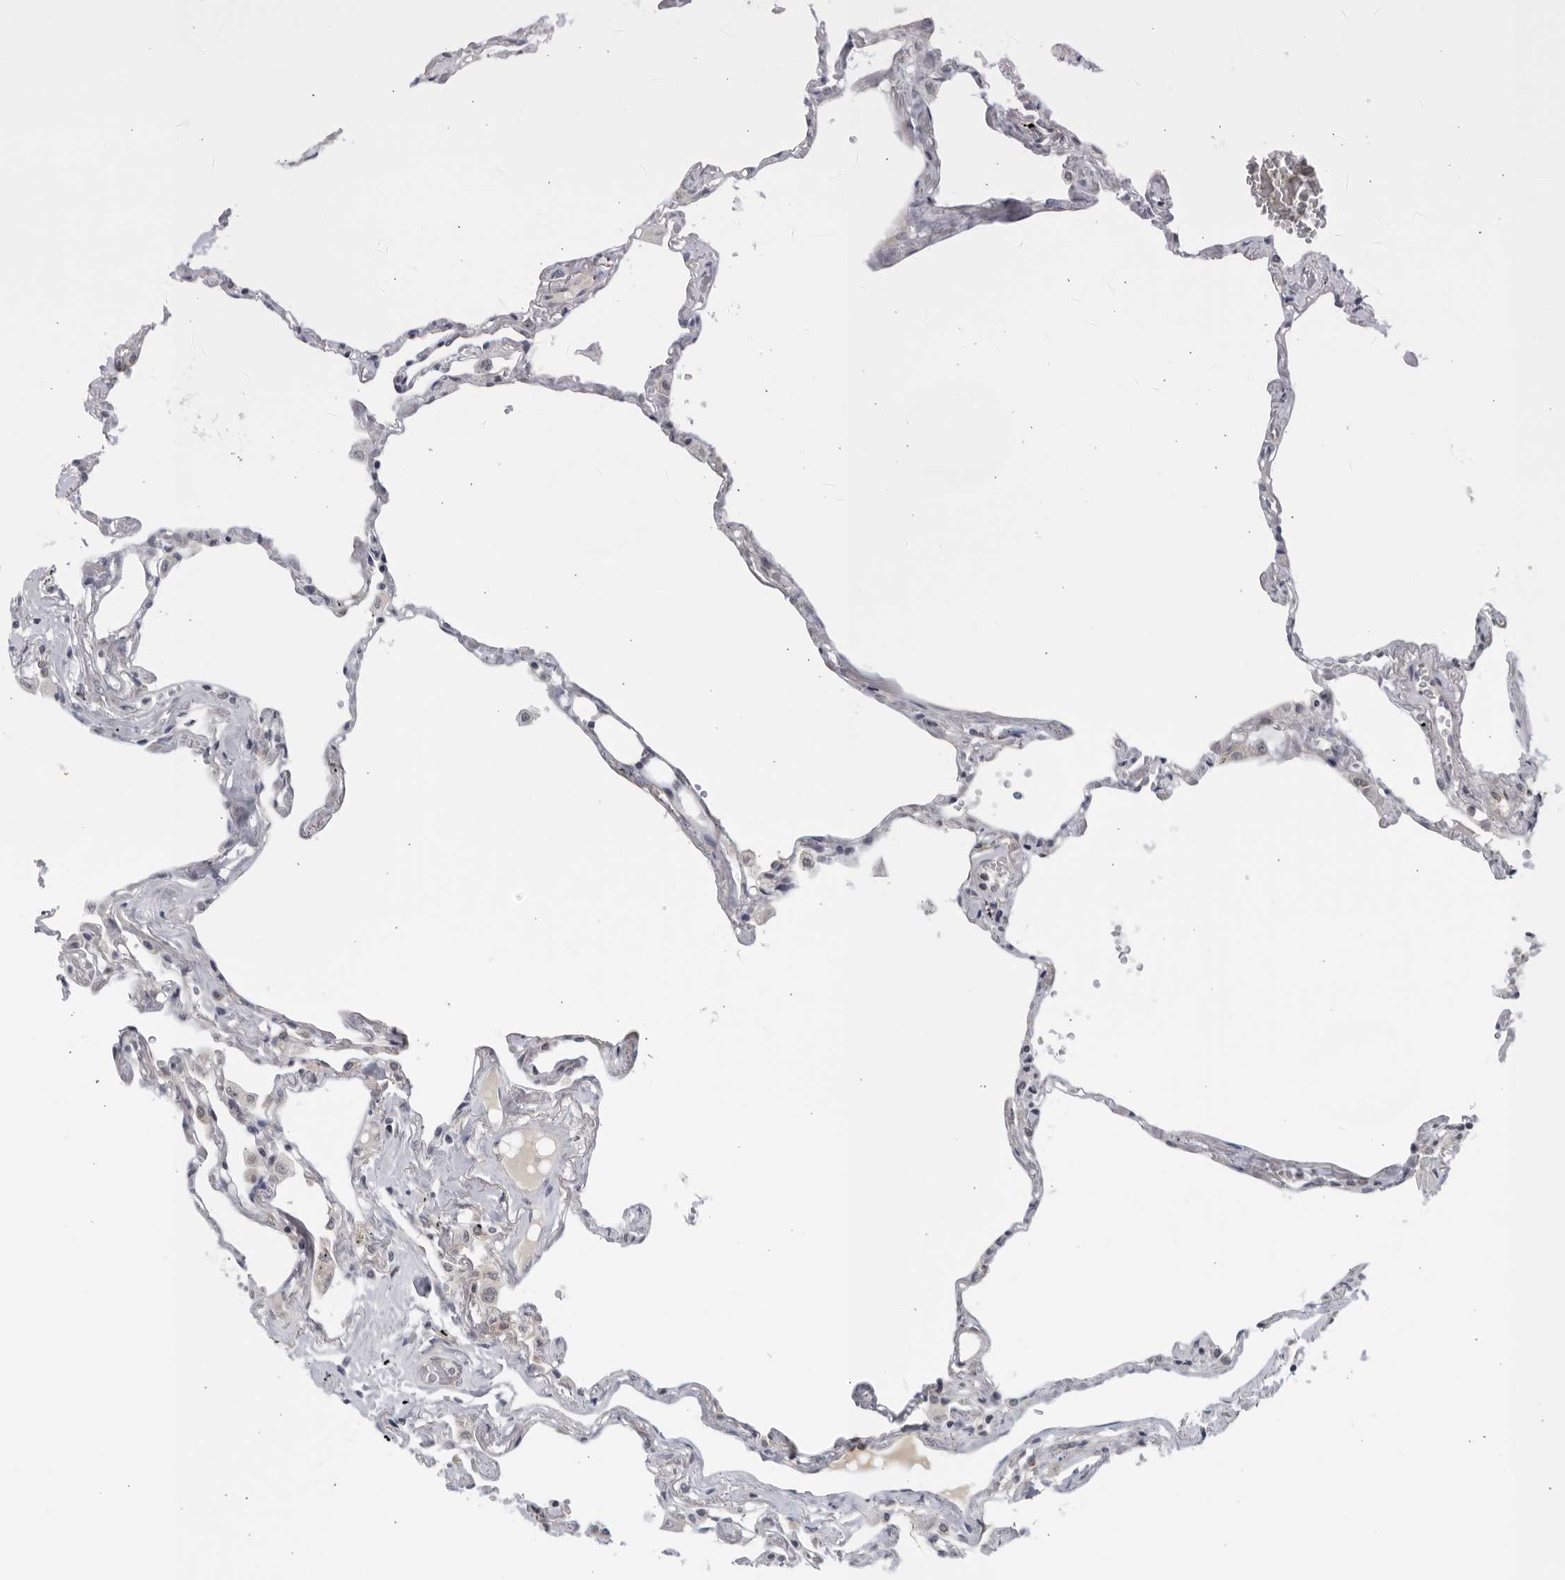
{"staining": {"intensity": "negative", "quantity": "none", "location": "none"}, "tissue": "lung", "cell_type": "Alveolar cells", "image_type": "normal", "snomed": [{"axis": "morphology", "description": "Normal tissue, NOS"}, {"axis": "topography", "description": "Lung"}], "caption": "Photomicrograph shows no significant protein positivity in alveolar cells of unremarkable lung. The staining was performed using DAB to visualize the protein expression in brown, while the nuclei were stained in blue with hematoxylin (Magnification: 20x).", "gene": "RC3H1", "patient": {"sex": "female", "age": 67}}